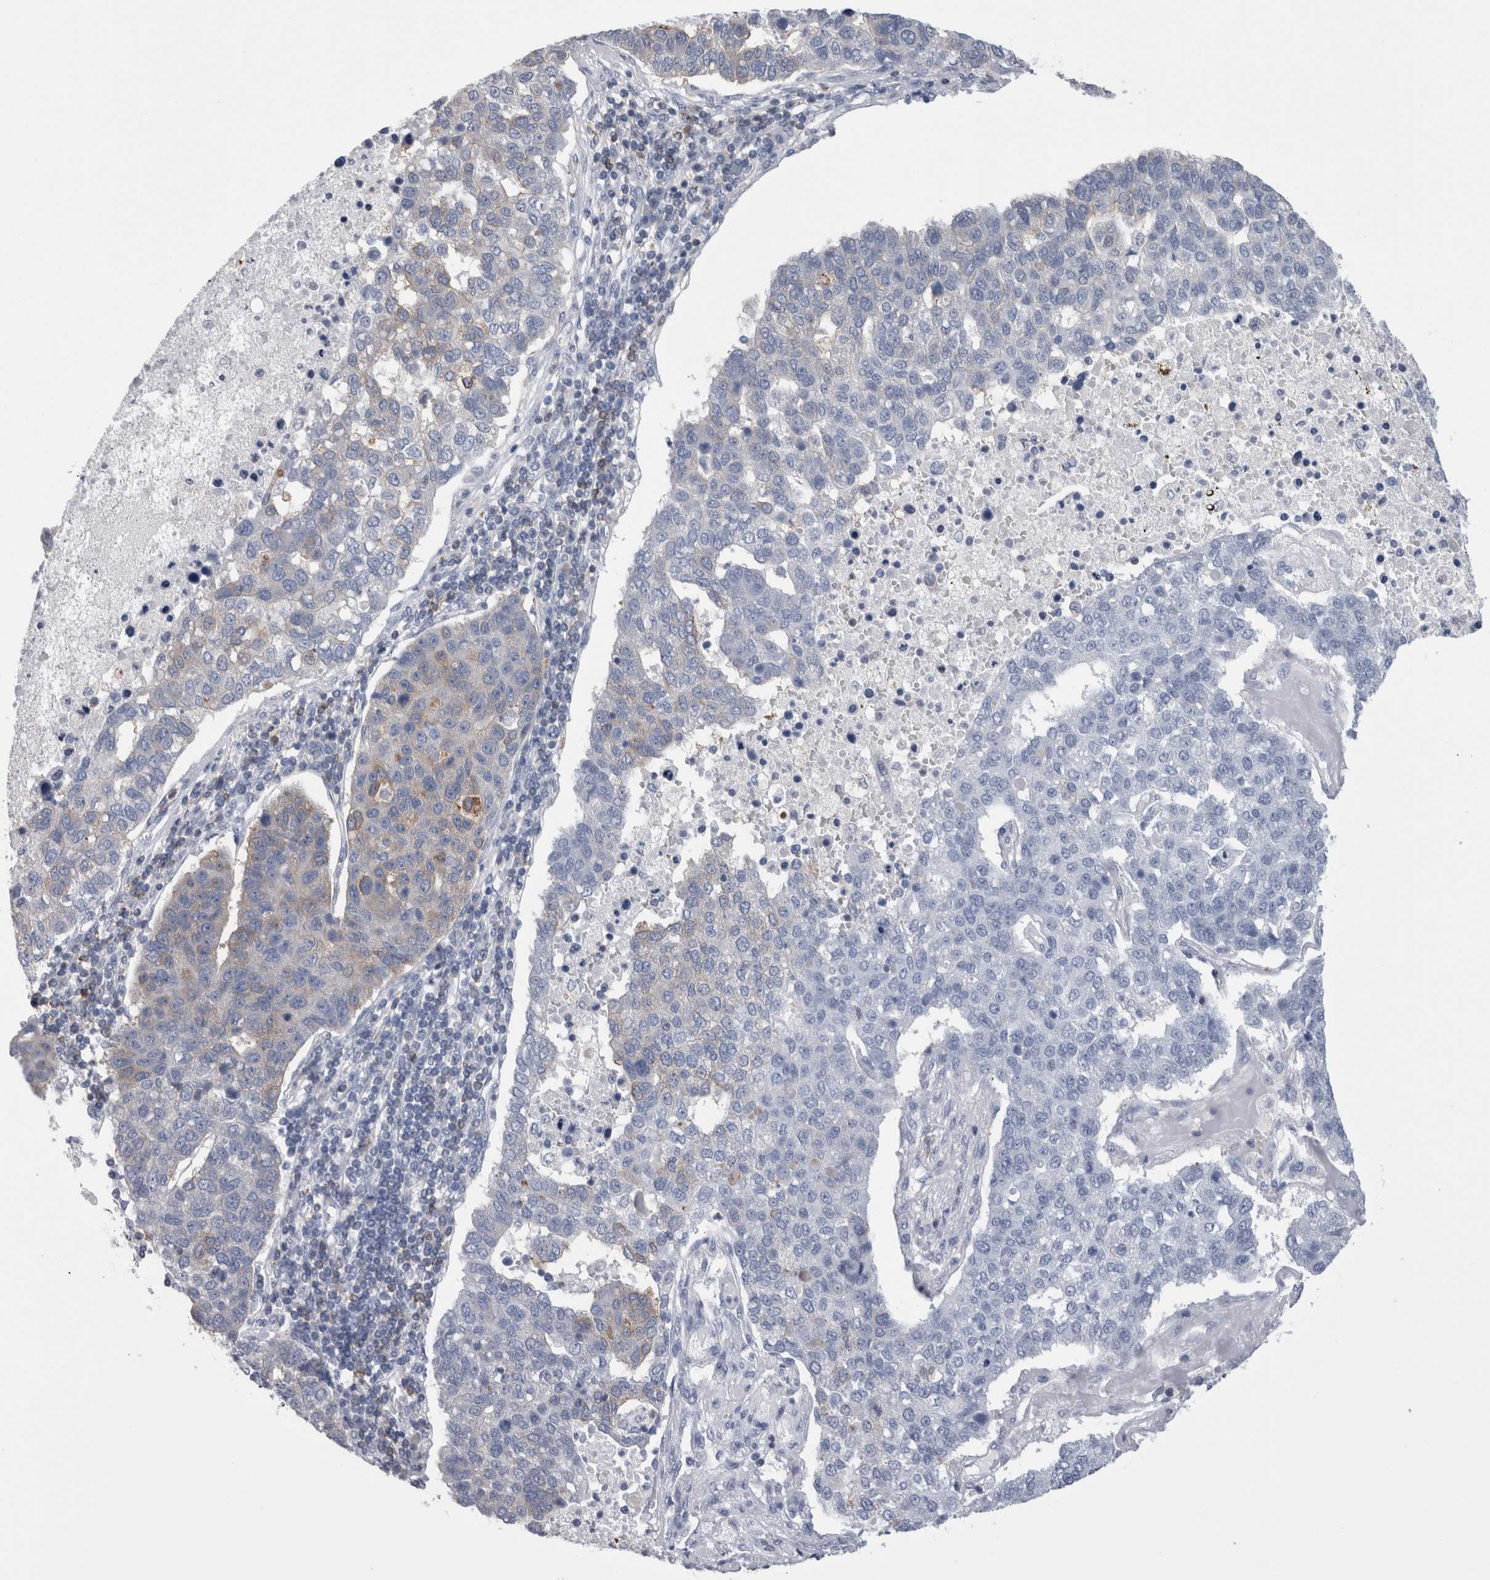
{"staining": {"intensity": "negative", "quantity": "none", "location": "none"}, "tissue": "pancreatic cancer", "cell_type": "Tumor cells", "image_type": "cancer", "snomed": [{"axis": "morphology", "description": "Adenocarcinoma, NOS"}, {"axis": "topography", "description": "Pancreas"}], "caption": "Tumor cells show no significant expression in pancreatic cancer.", "gene": "DCTN6", "patient": {"sex": "female", "age": 61}}